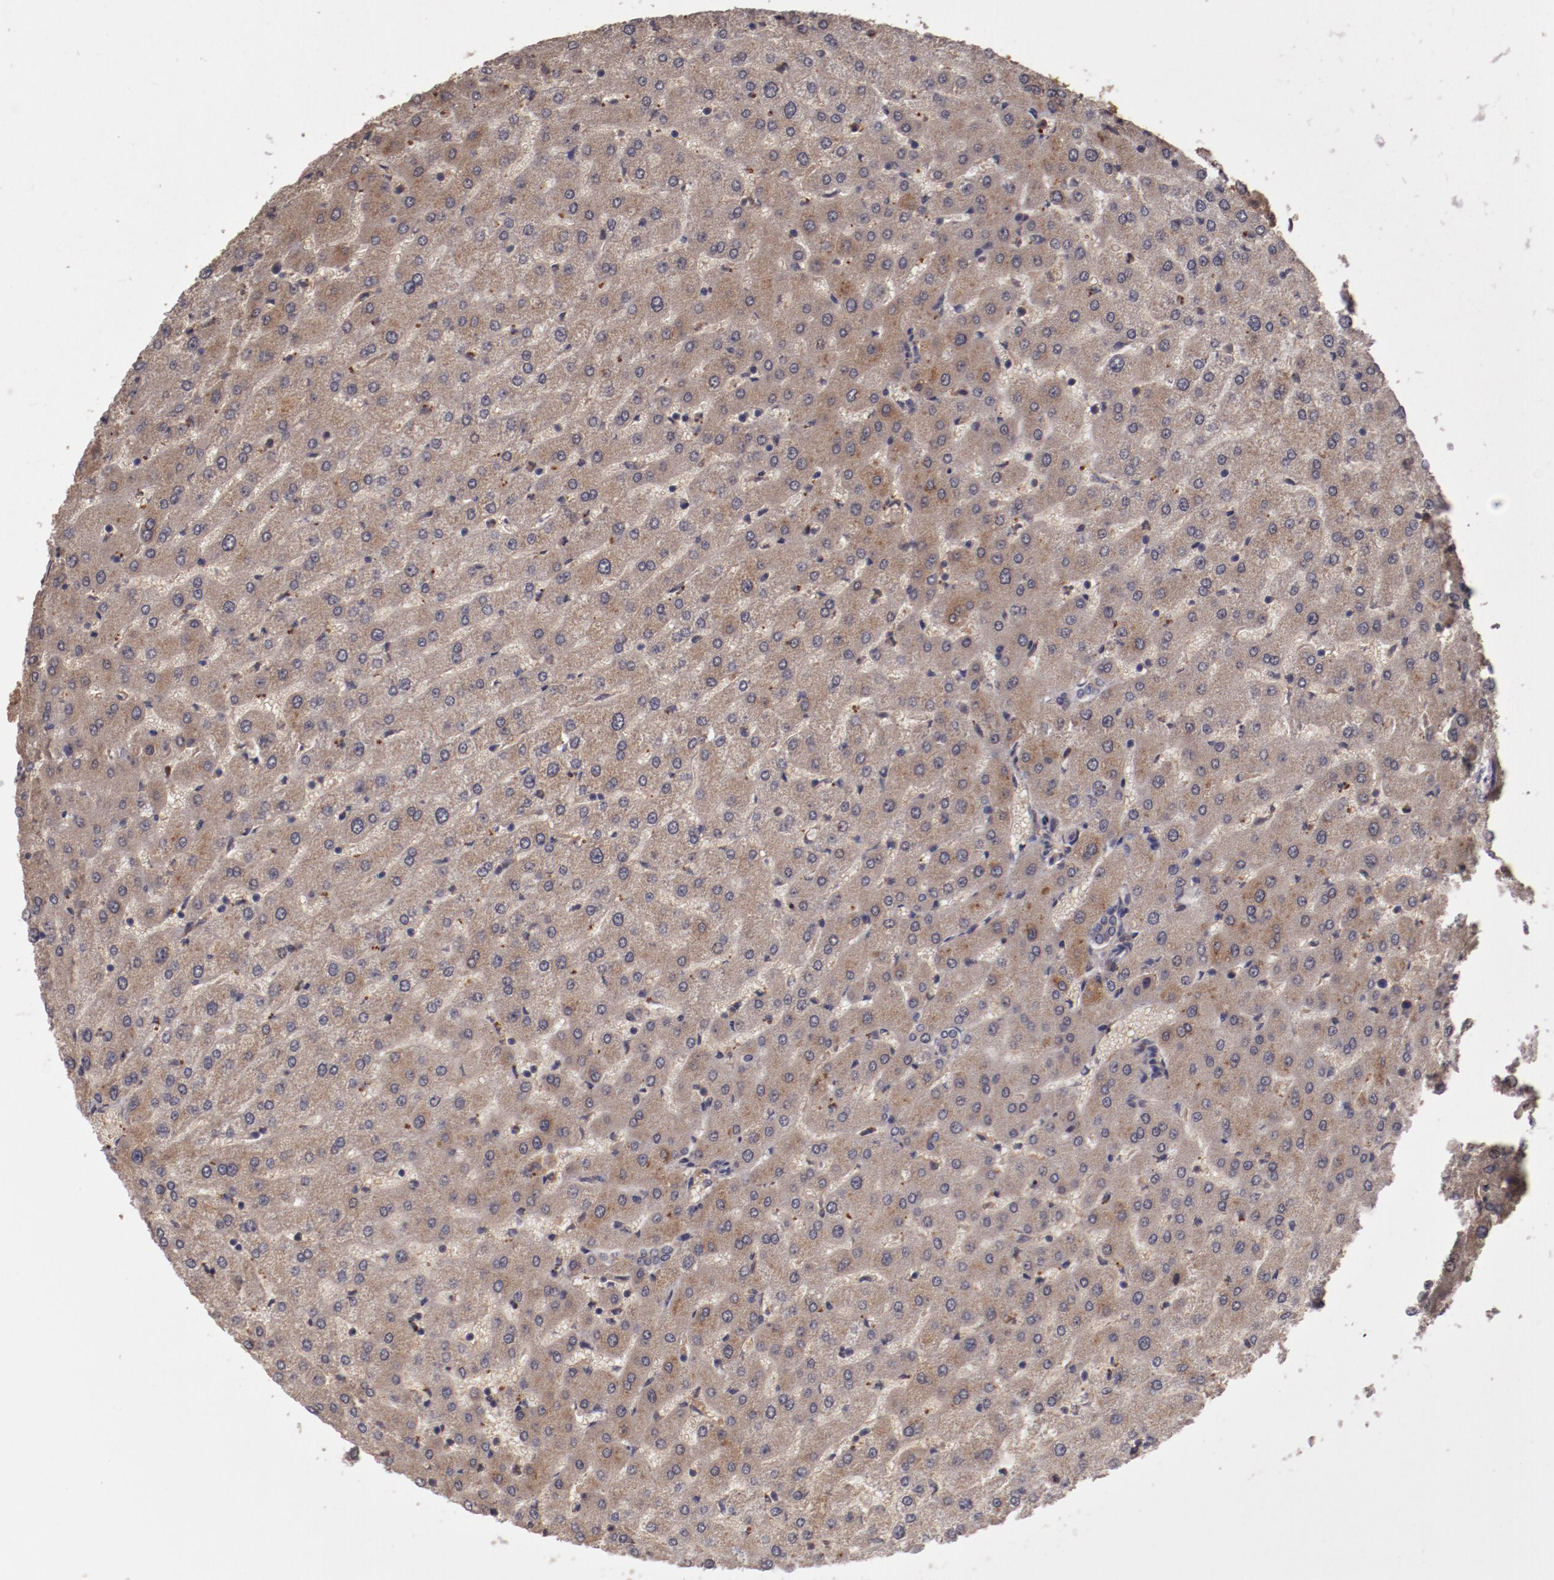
{"staining": {"intensity": "weak", "quantity": ">75%", "location": "cytoplasmic/membranous"}, "tissue": "liver", "cell_type": "Cholangiocytes", "image_type": "normal", "snomed": [{"axis": "morphology", "description": "Normal tissue, NOS"}, {"axis": "morphology", "description": "Fibrosis, NOS"}, {"axis": "topography", "description": "Liver"}], "caption": "DAB (3,3'-diaminobenzidine) immunohistochemical staining of unremarkable human liver exhibits weak cytoplasmic/membranous protein staining in approximately >75% of cholangiocytes.", "gene": "CP", "patient": {"sex": "female", "age": 29}}